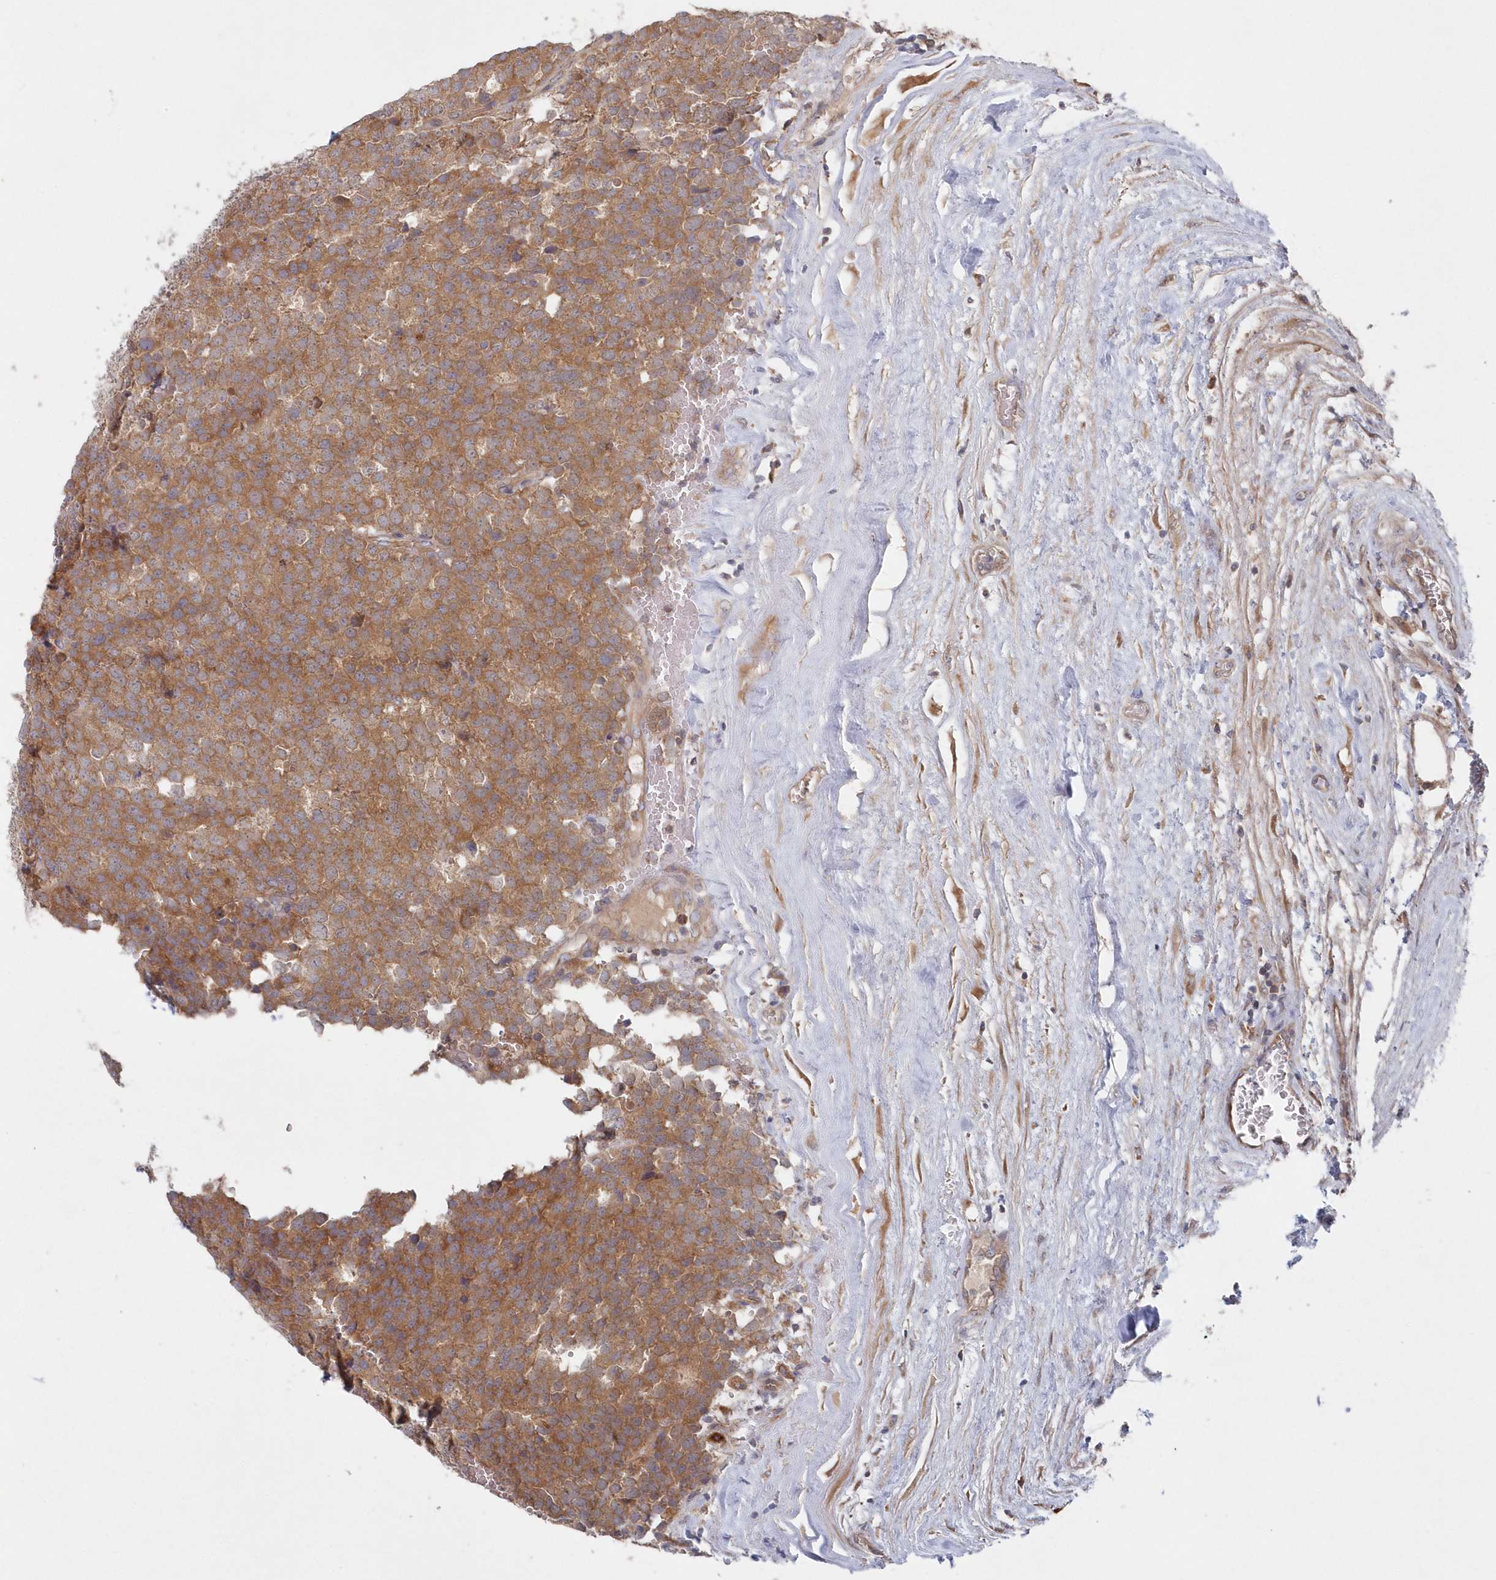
{"staining": {"intensity": "moderate", "quantity": ">75%", "location": "cytoplasmic/membranous"}, "tissue": "testis cancer", "cell_type": "Tumor cells", "image_type": "cancer", "snomed": [{"axis": "morphology", "description": "Seminoma, NOS"}, {"axis": "topography", "description": "Testis"}], "caption": "The image reveals staining of testis cancer (seminoma), revealing moderate cytoplasmic/membranous protein expression (brown color) within tumor cells.", "gene": "ASNSD1", "patient": {"sex": "male", "age": 71}}